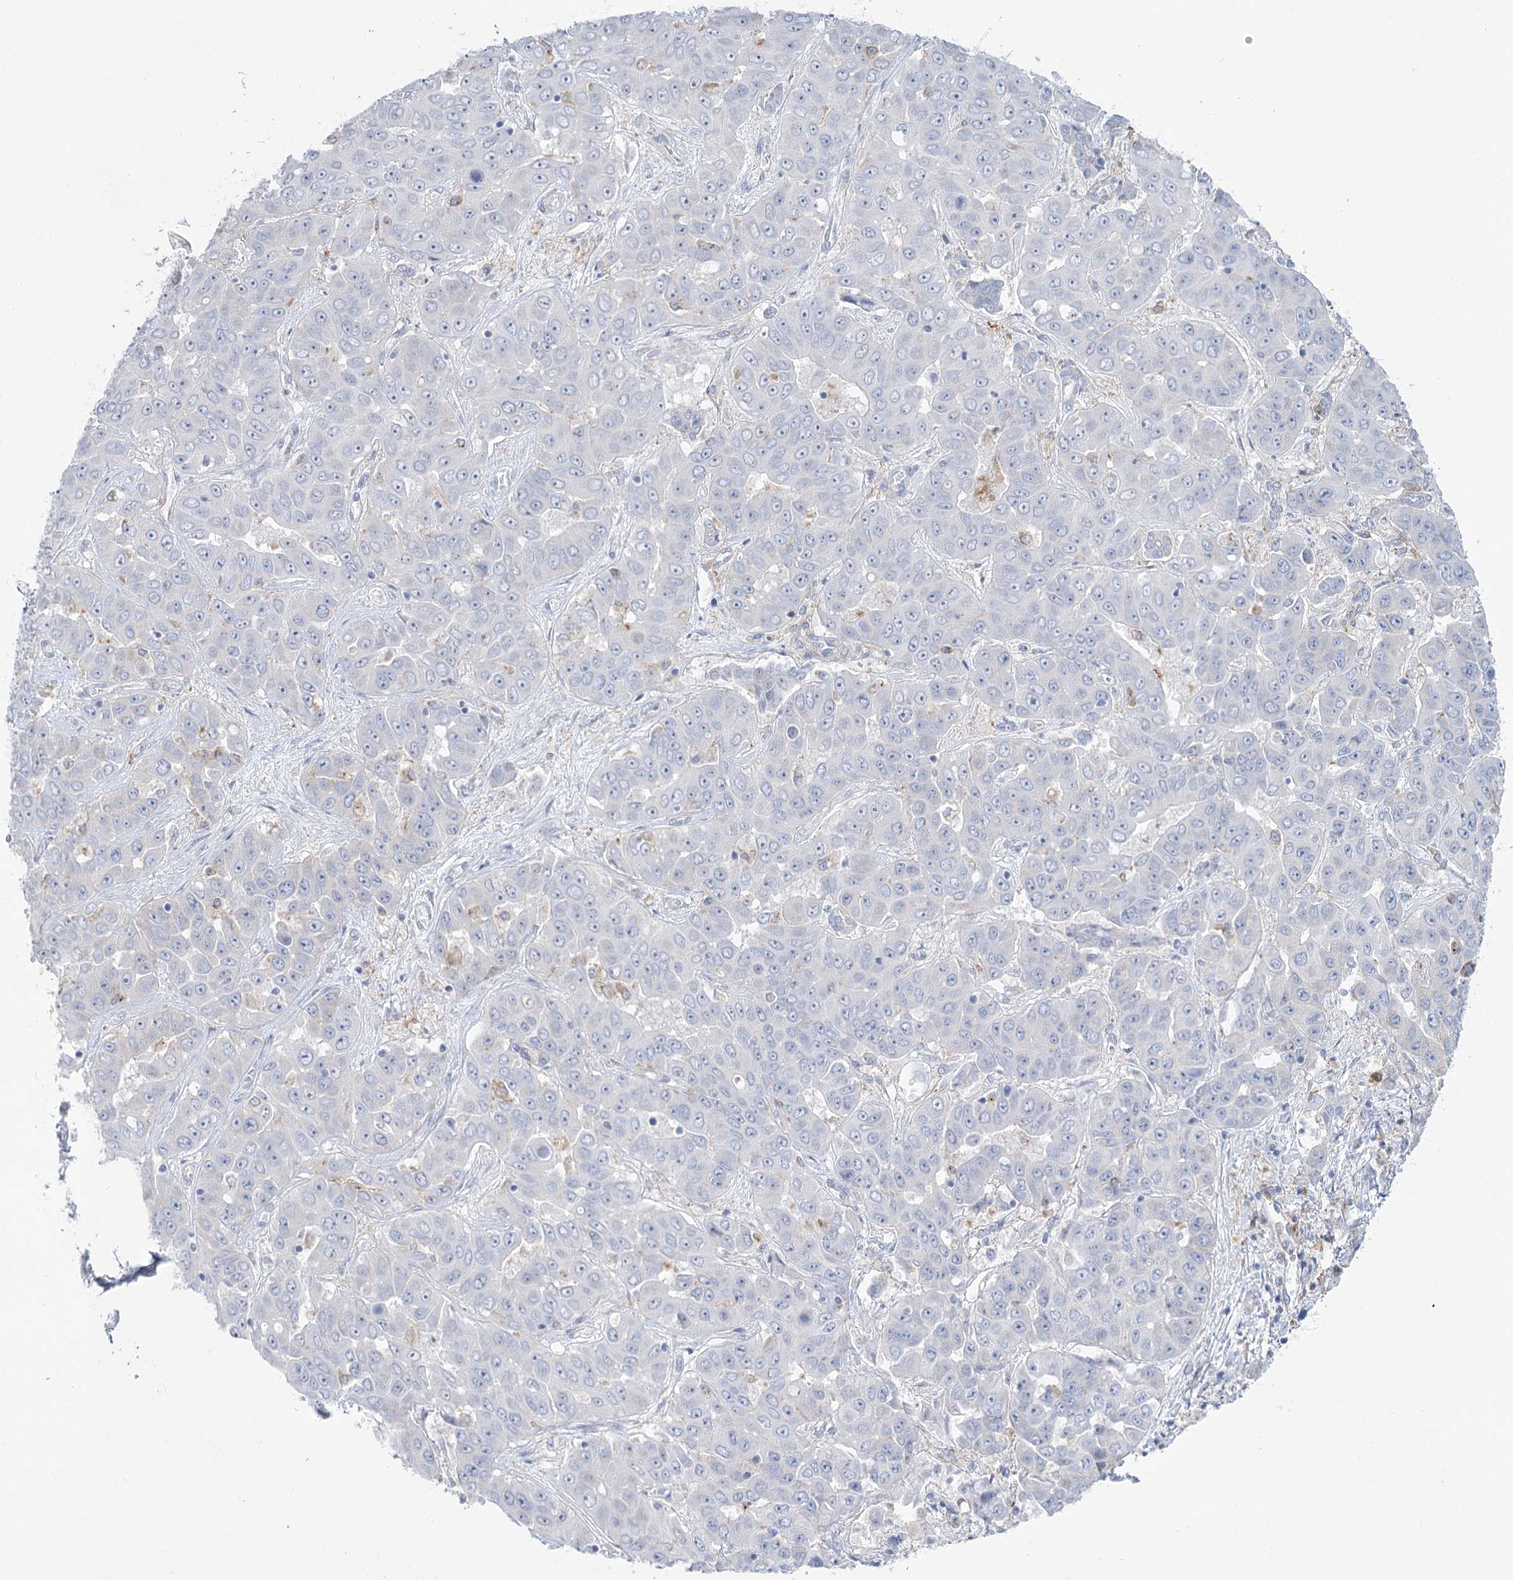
{"staining": {"intensity": "negative", "quantity": "none", "location": "none"}, "tissue": "liver cancer", "cell_type": "Tumor cells", "image_type": "cancer", "snomed": [{"axis": "morphology", "description": "Cholangiocarcinoma"}, {"axis": "topography", "description": "Liver"}], "caption": "A micrograph of liver cancer (cholangiocarcinoma) stained for a protein exhibits no brown staining in tumor cells.", "gene": "CCDC88A", "patient": {"sex": "female", "age": 52}}